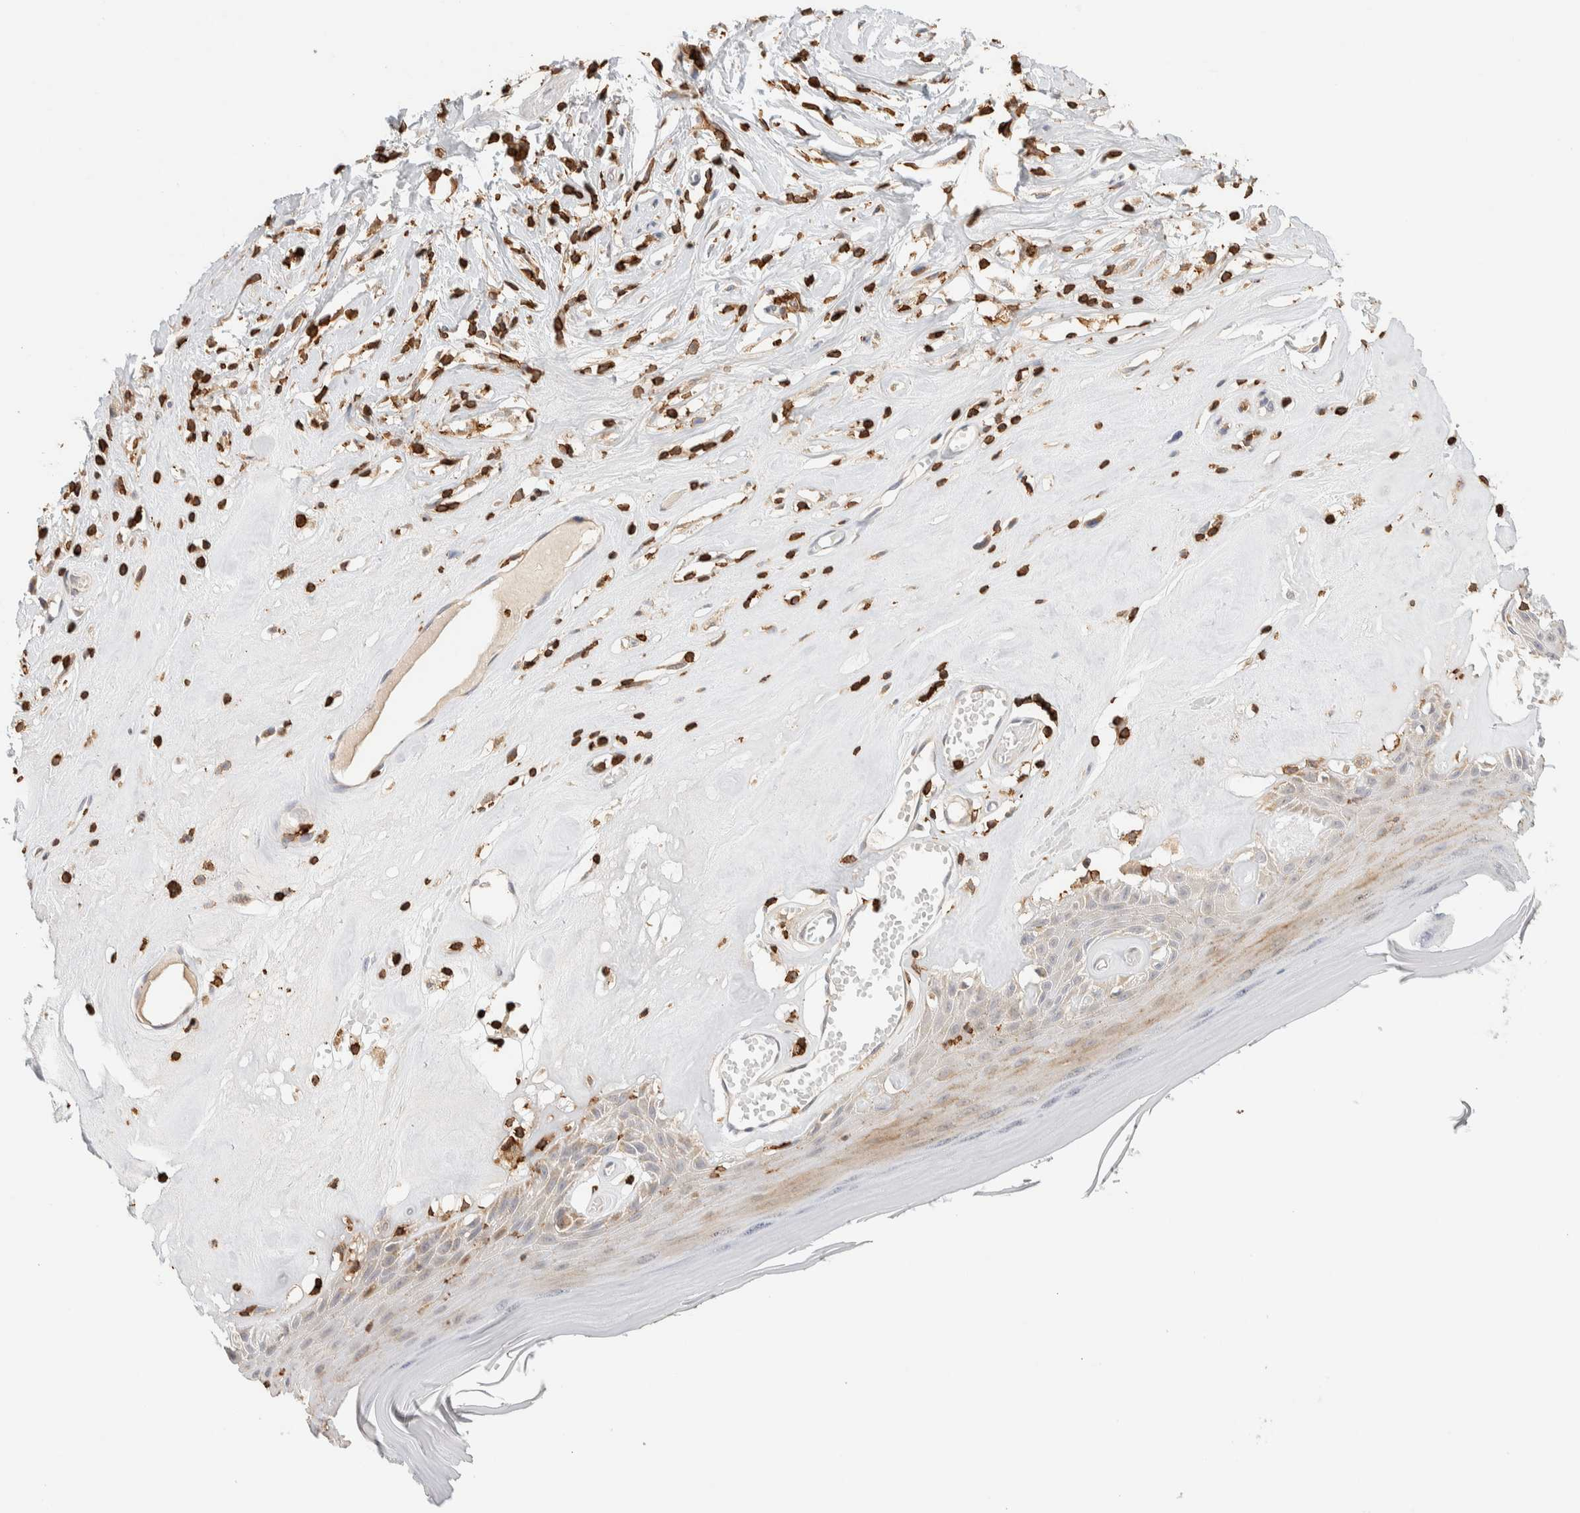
{"staining": {"intensity": "moderate", "quantity": "25%-75%", "location": "cytoplasmic/membranous"}, "tissue": "skin", "cell_type": "Epidermal cells", "image_type": "normal", "snomed": [{"axis": "morphology", "description": "Normal tissue, NOS"}, {"axis": "morphology", "description": "Inflammation, NOS"}, {"axis": "topography", "description": "Vulva"}], "caption": "Epidermal cells display moderate cytoplasmic/membranous expression in approximately 25%-75% of cells in unremarkable skin.", "gene": "RUNDC1", "patient": {"sex": "female", "age": 84}}